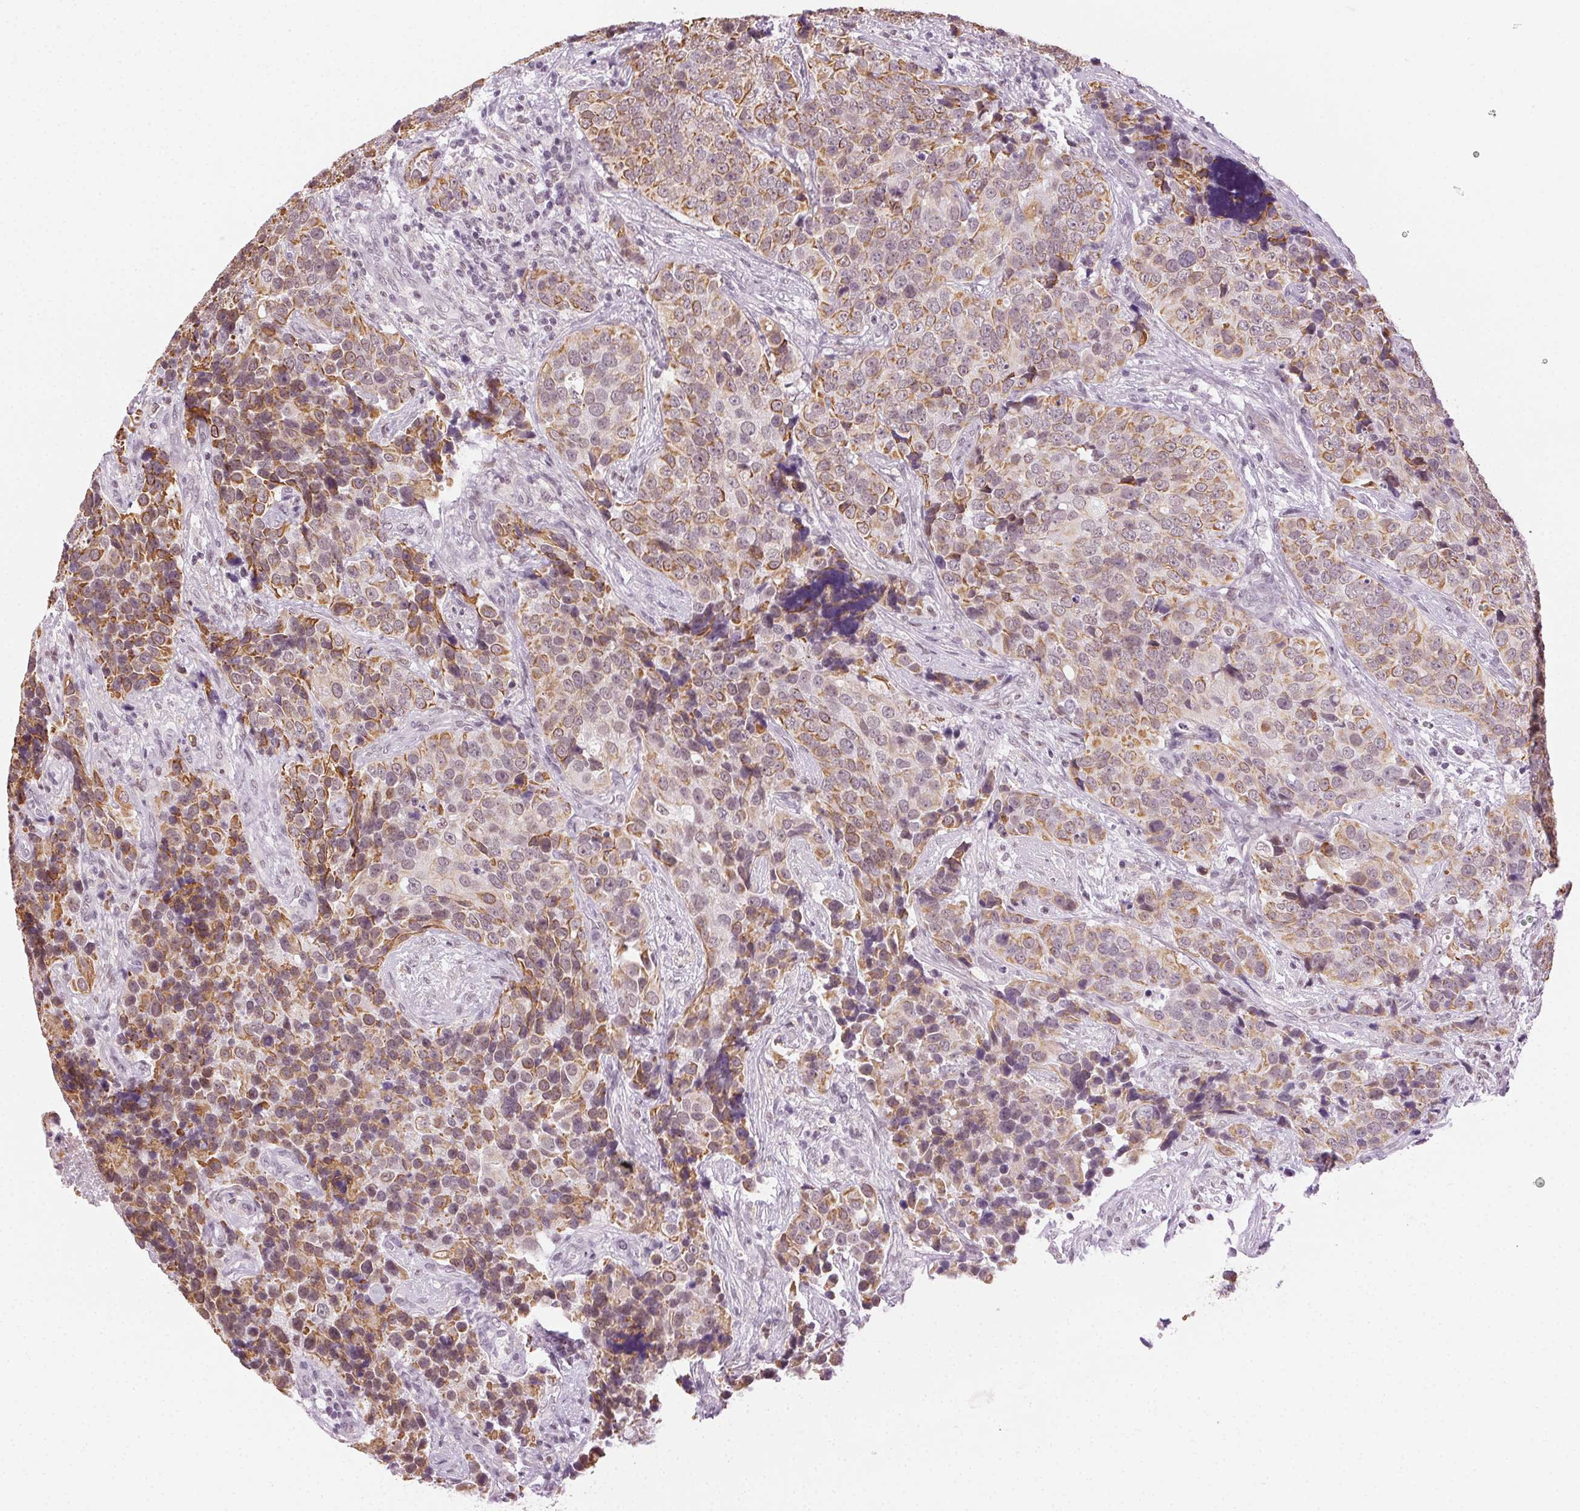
{"staining": {"intensity": "moderate", "quantity": "25%-75%", "location": "cytoplasmic/membranous"}, "tissue": "urothelial cancer", "cell_type": "Tumor cells", "image_type": "cancer", "snomed": [{"axis": "morphology", "description": "Urothelial carcinoma, NOS"}, {"axis": "topography", "description": "Urinary bladder"}], "caption": "This micrograph shows urothelial cancer stained with immunohistochemistry (IHC) to label a protein in brown. The cytoplasmic/membranous of tumor cells show moderate positivity for the protein. Nuclei are counter-stained blue.", "gene": "AIF1L", "patient": {"sex": "male", "age": 52}}